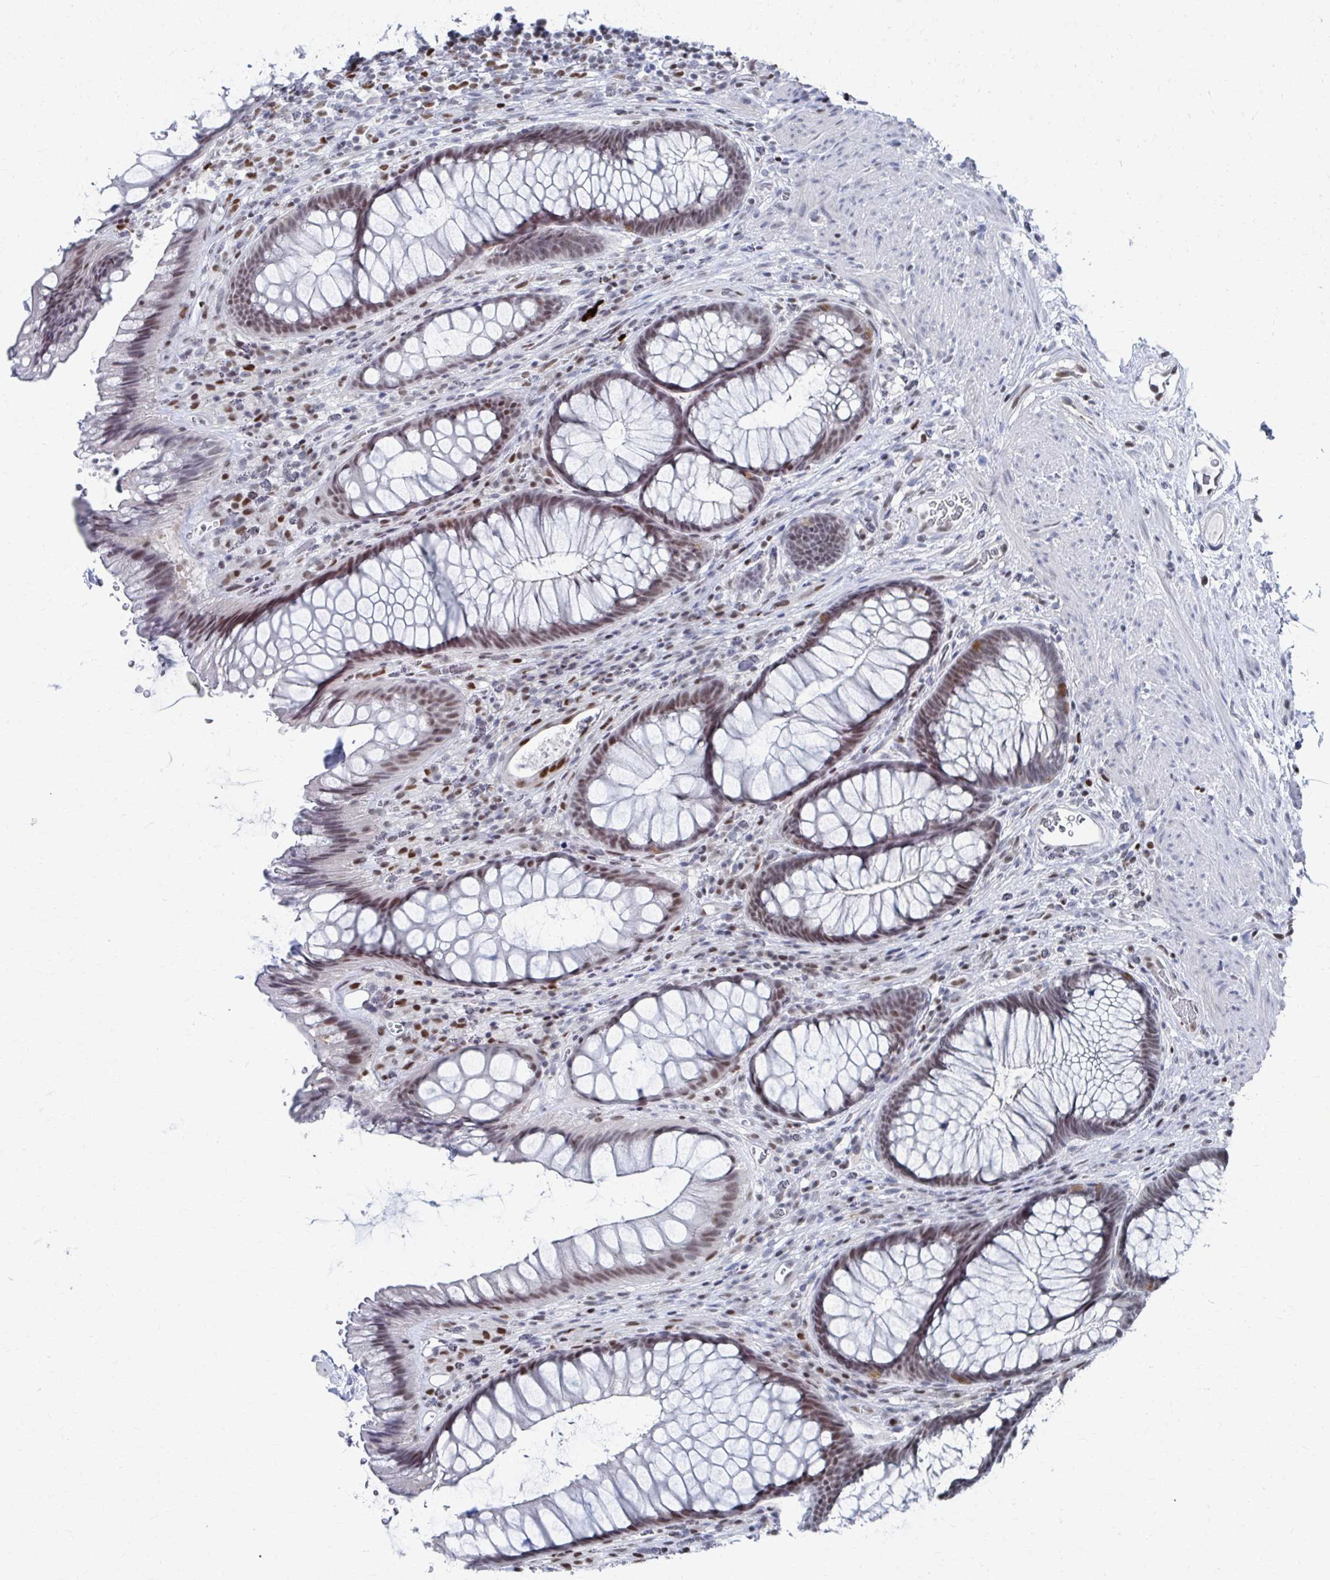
{"staining": {"intensity": "moderate", "quantity": ">75%", "location": "nuclear"}, "tissue": "rectum", "cell_type": "Glandular cells", "image_type": "normal", "snomed": [{"axis": "morphology", "description": "Normal tissue, NOS"}, {"axis": "topography", "description": "Rectum"}], "caption": "Brown immunohistochemical staining in benign human rectum demonstrates moderate nuclear expression in about >75% of glandular cells.", "gene": "CDIN1", "patient": {"sex": "male", "age": 53}}